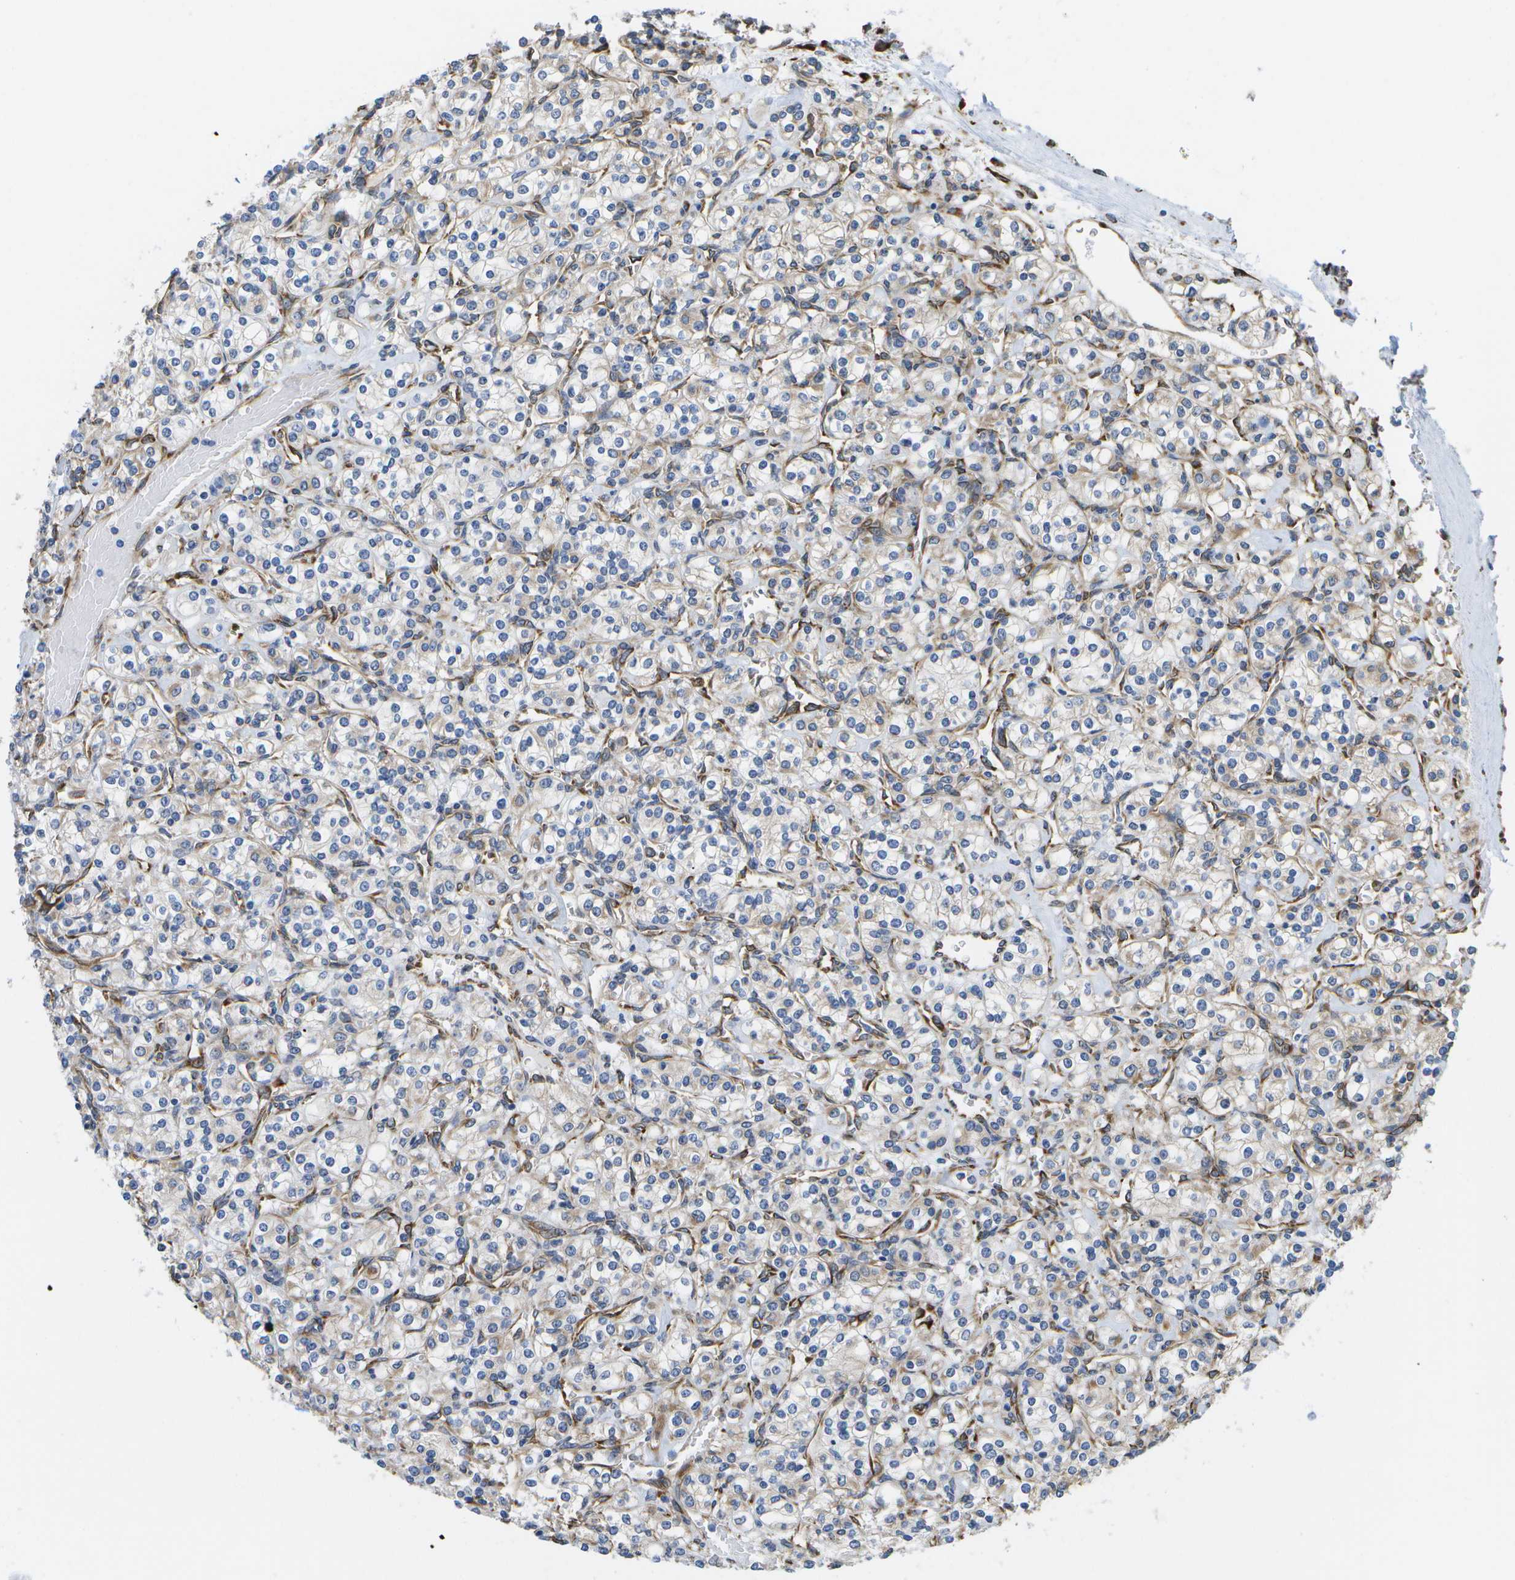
{"staining": {"intensity": "negative", "quantity": "none", "location": "none"}, "tissue": "renal cancer", "cell_type": "Tumor cells", "image_type": "cancer", "snomed": [{"axis": "morphology", "description": "Adenocarcinoma, NOS"}, {"axis": "topography", "description": "Kidney"}], "caption": "An image of human adenocarcinoma (renal) is negative for staining in tumor cells.", "gene": "ZDHHC17", "patient": {"sex": "male", "age": 77}}